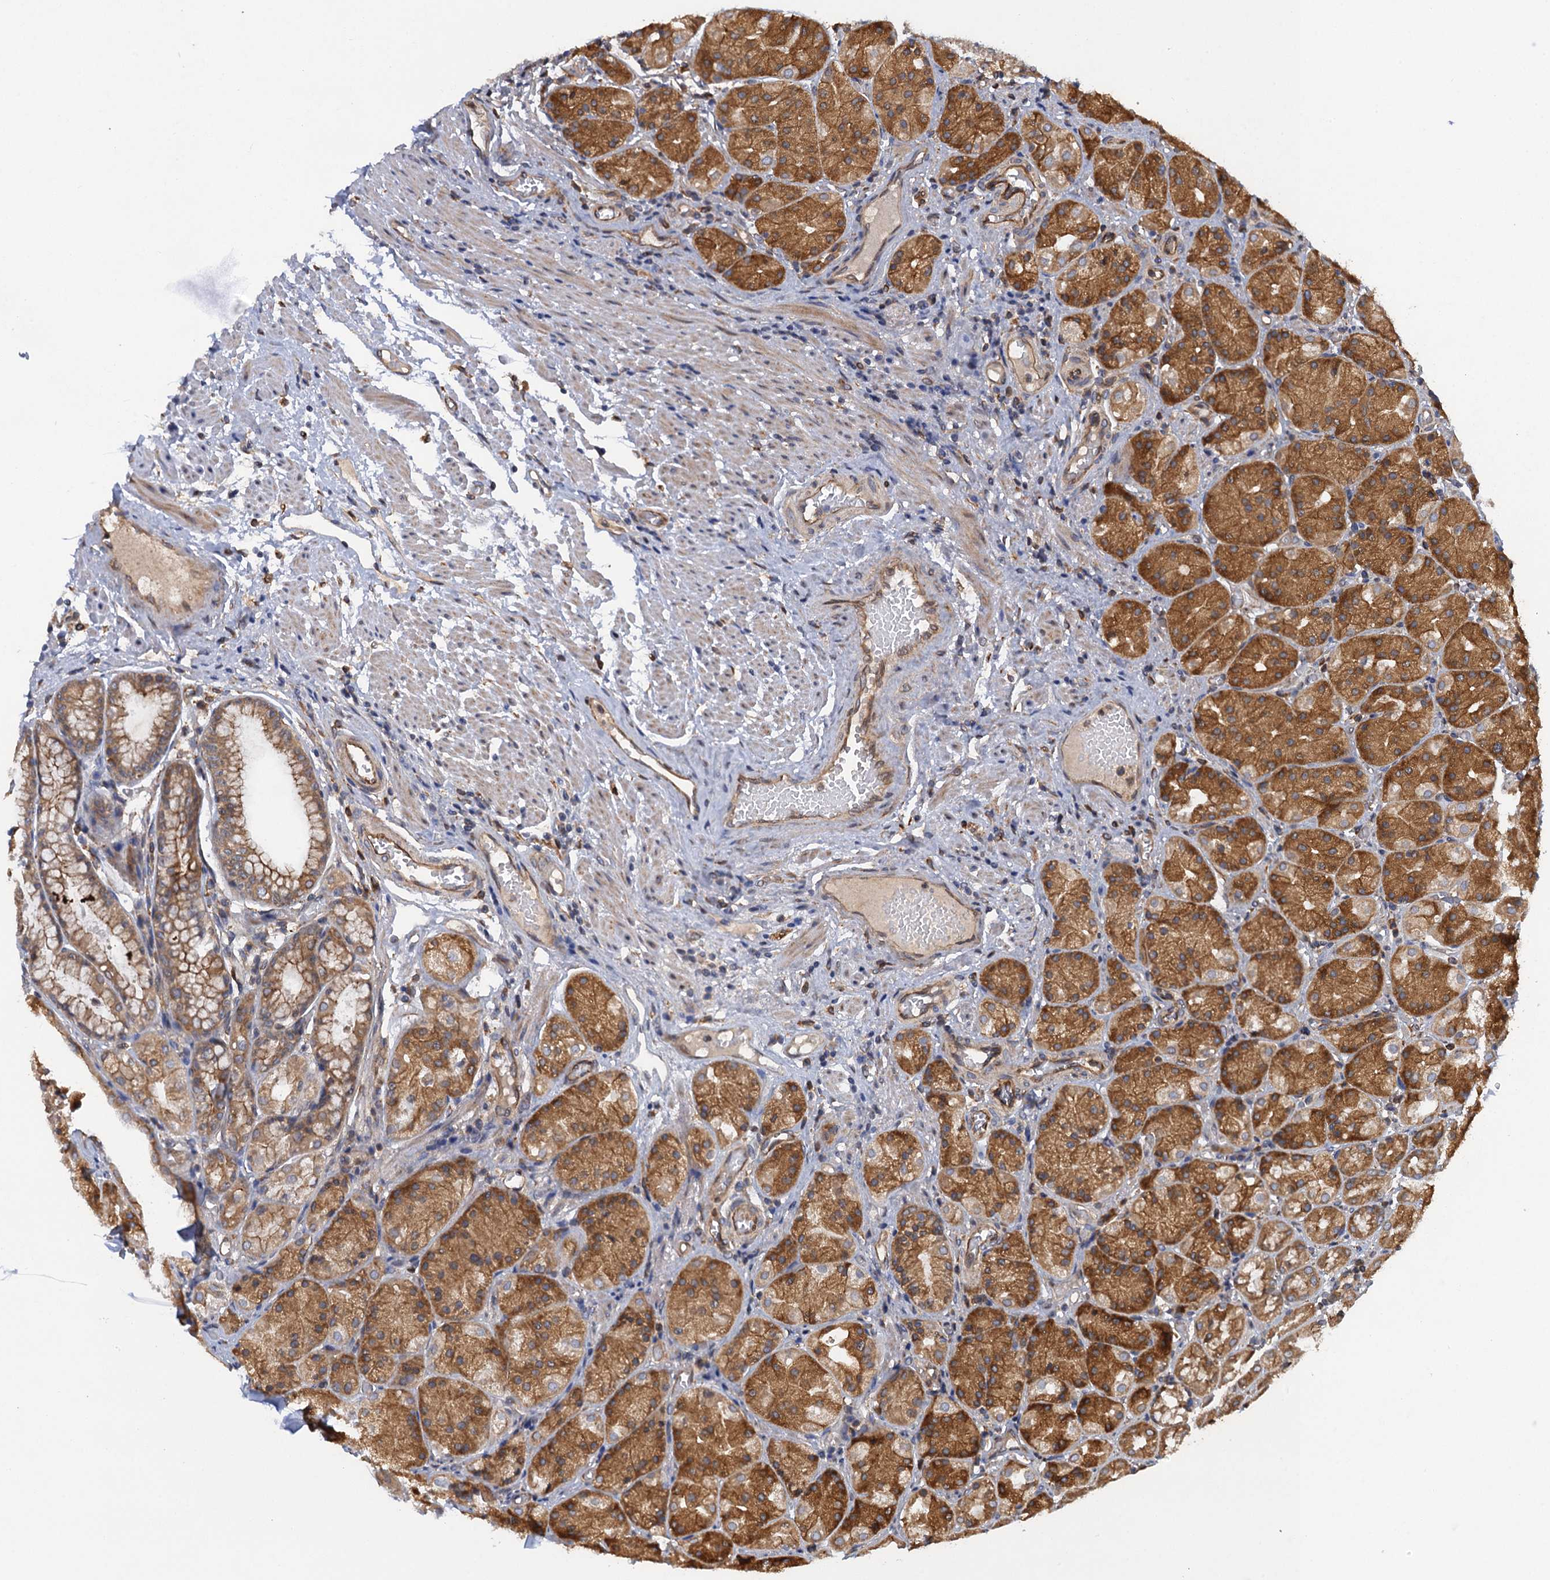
{"staining": {"intensity": "moderate", "quantity": ">75%", "location": "cytoplasmic/membranous"}, "tissue": "stomach", "cell_type": "Glandular cells", "image_type": "normal", "snomed": [{"axis": "morphology", "description": "Normal tissue, NOS"}, {"axis": "topography", "description": "Stomach, upper"}], "caption": "Human stomach stained for a protein (brown) demonstrates moderate cytoplasmic/membranous positive staining in approximately >75% of glandular cells.", "gene": "ARMC5", "patient": {"sex": "male", "age": 72}}